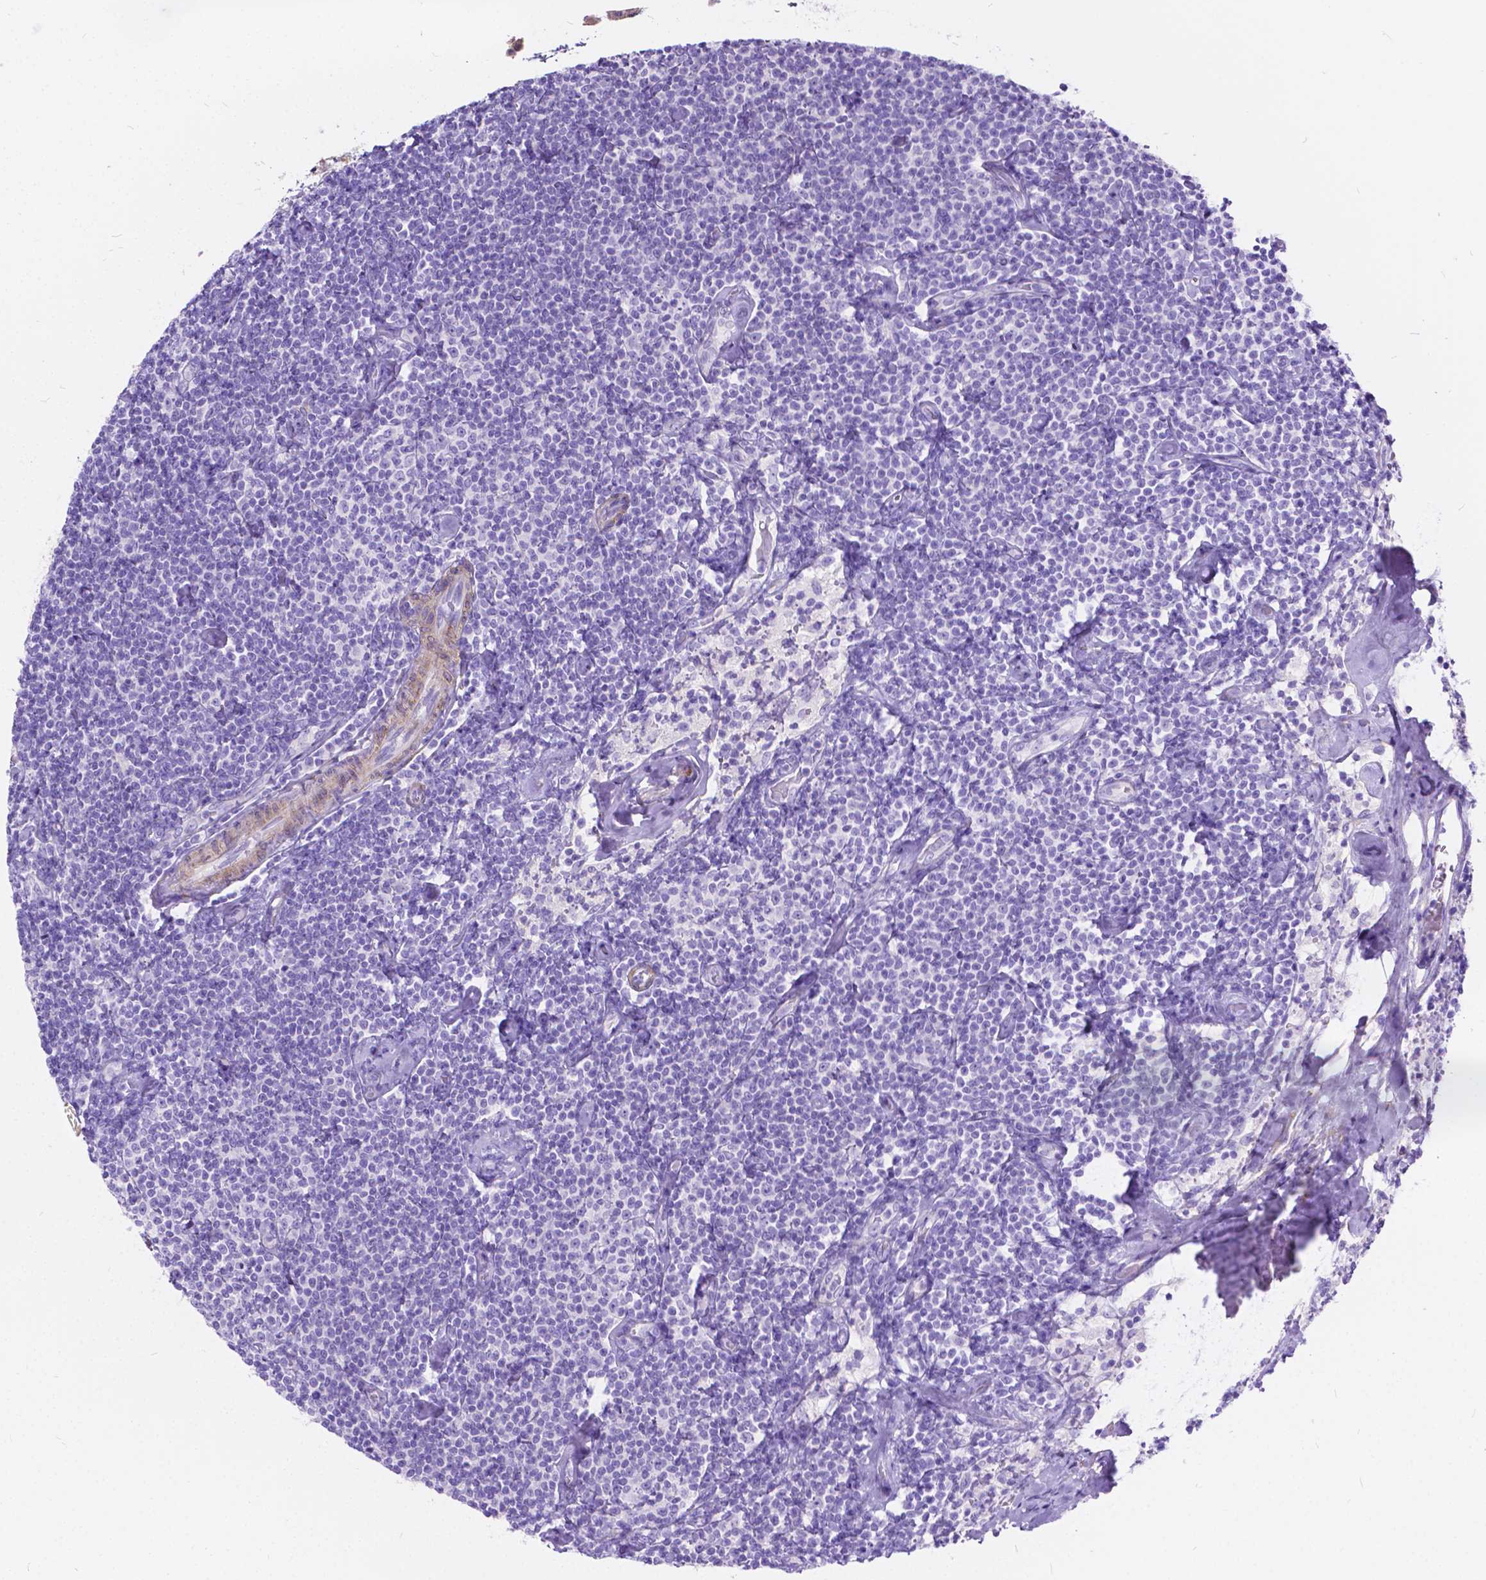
{"staining": {"intensity": "negative", "quantity": "none", "location": "none"}, "tissue": "lymphoma", "cell_type": "Tumor cells", "image_type": "cancer", "snomed": [{"axis": "morphology", "description": "Malignant lymphoma, non-Hodgkin's type, Low grade"}, {"axis": "topography", "description": "Lymph node"}], "caption": "Immunohistochemistry (IHC) image of lymphoma stained for a protein (brown), which displays no staining in tumor cells.", "gene": "CHRM1", "patient": {"sex": "male", "age": 81}}